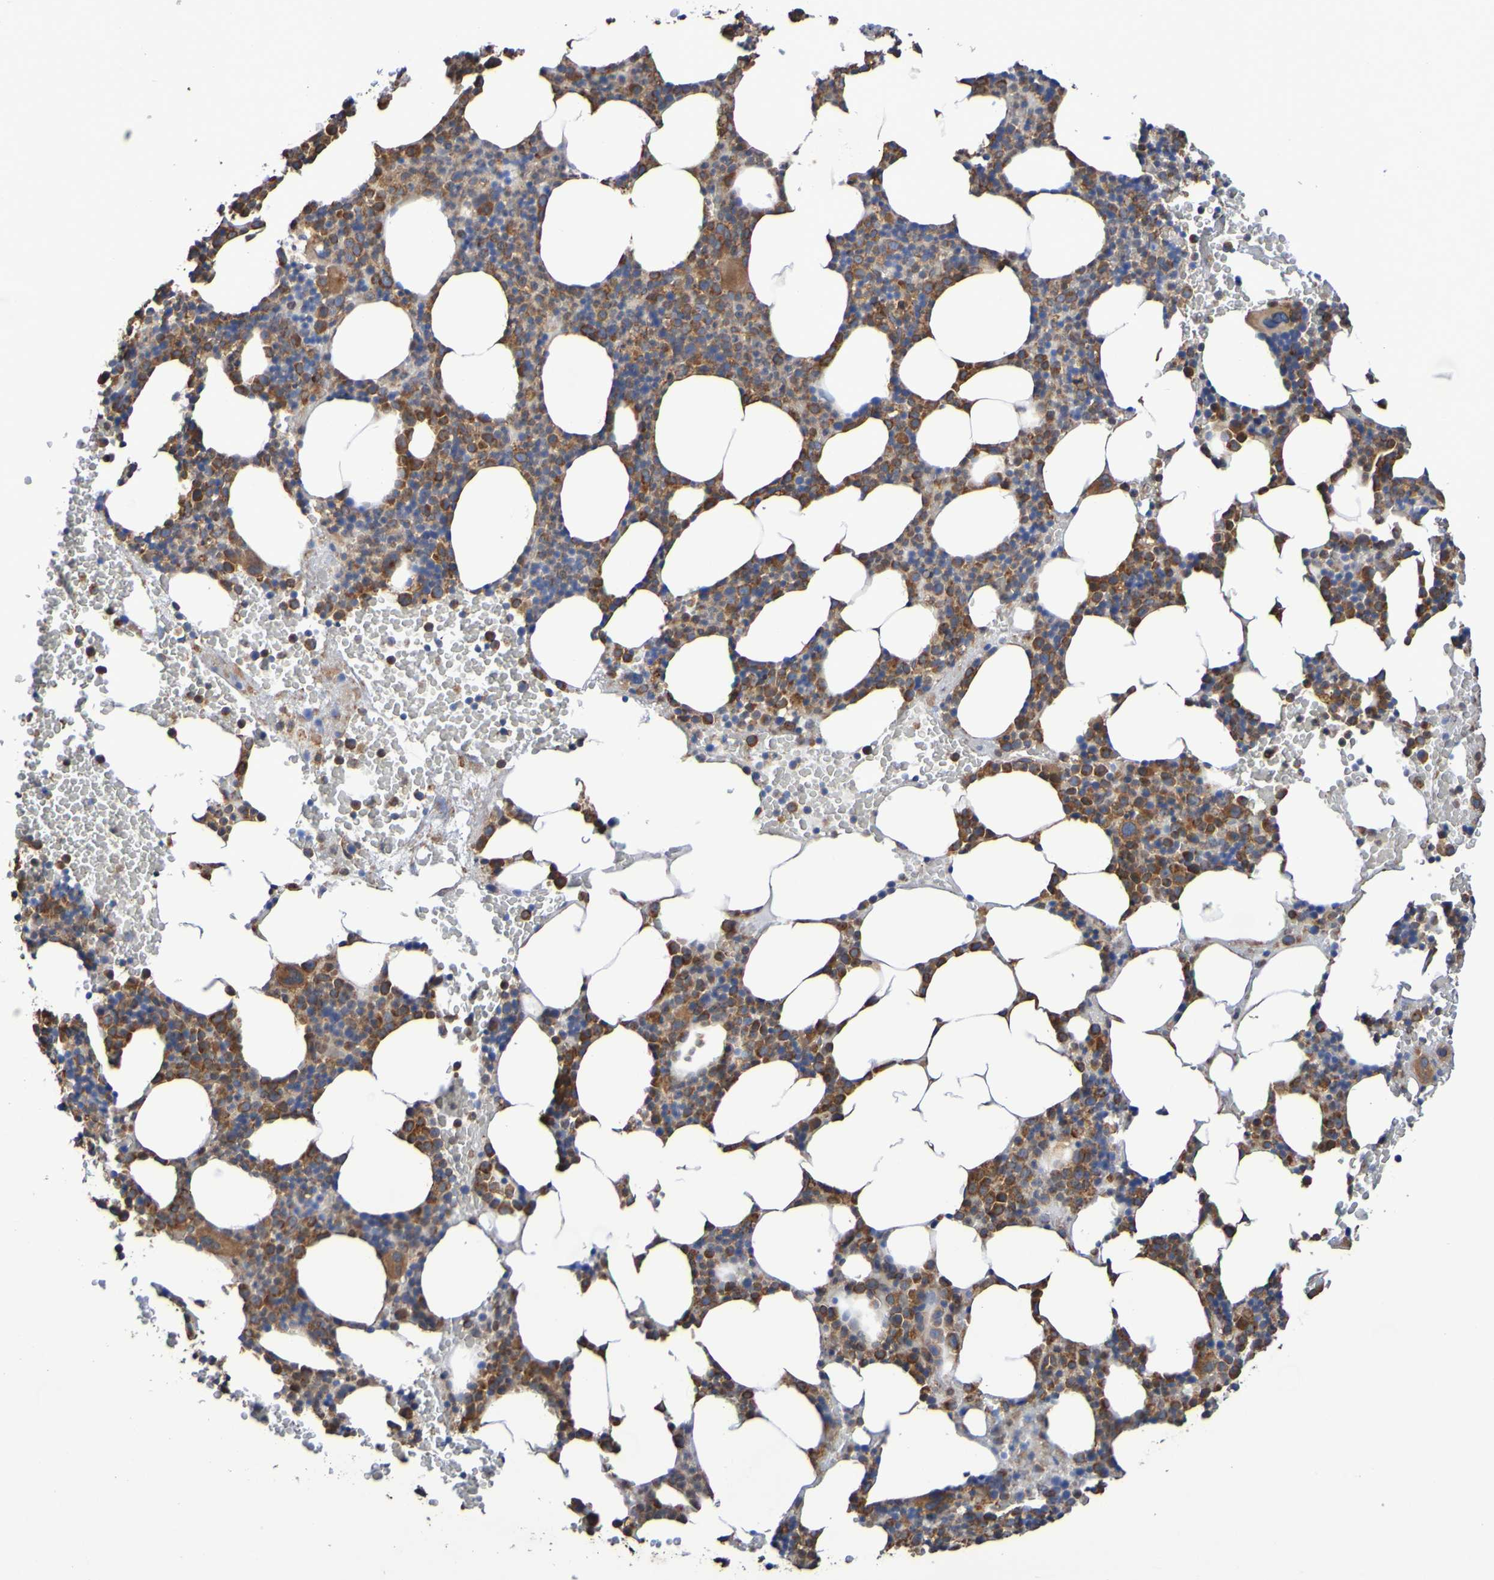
{"staining": {"intensity": "moderate", "quantity": ">75%", "location": "cytoplasmic/membranous"}, "tissue": "bone marrow", "cell_type": "Hematopoietic cells", "image_type": "normal", "snomed": [{"axis": "morphology", "description": "Normal tissue, NOS"}, {"axis": "morphology", "description": "Inflammation, NOS"}, {"axis": "topography", "description": "Bone marrow"}], "caption": "Bone marrow stained with DAB (3,3'-diaminobenzidine) immunohistochemistry (IHC) shows medium levels of moderate cytoplasmic/membranous positivity in about >75% of hematopoietic cells.", "gene": "RAB11A", "patient": {"sex": "female", "age": 70}}